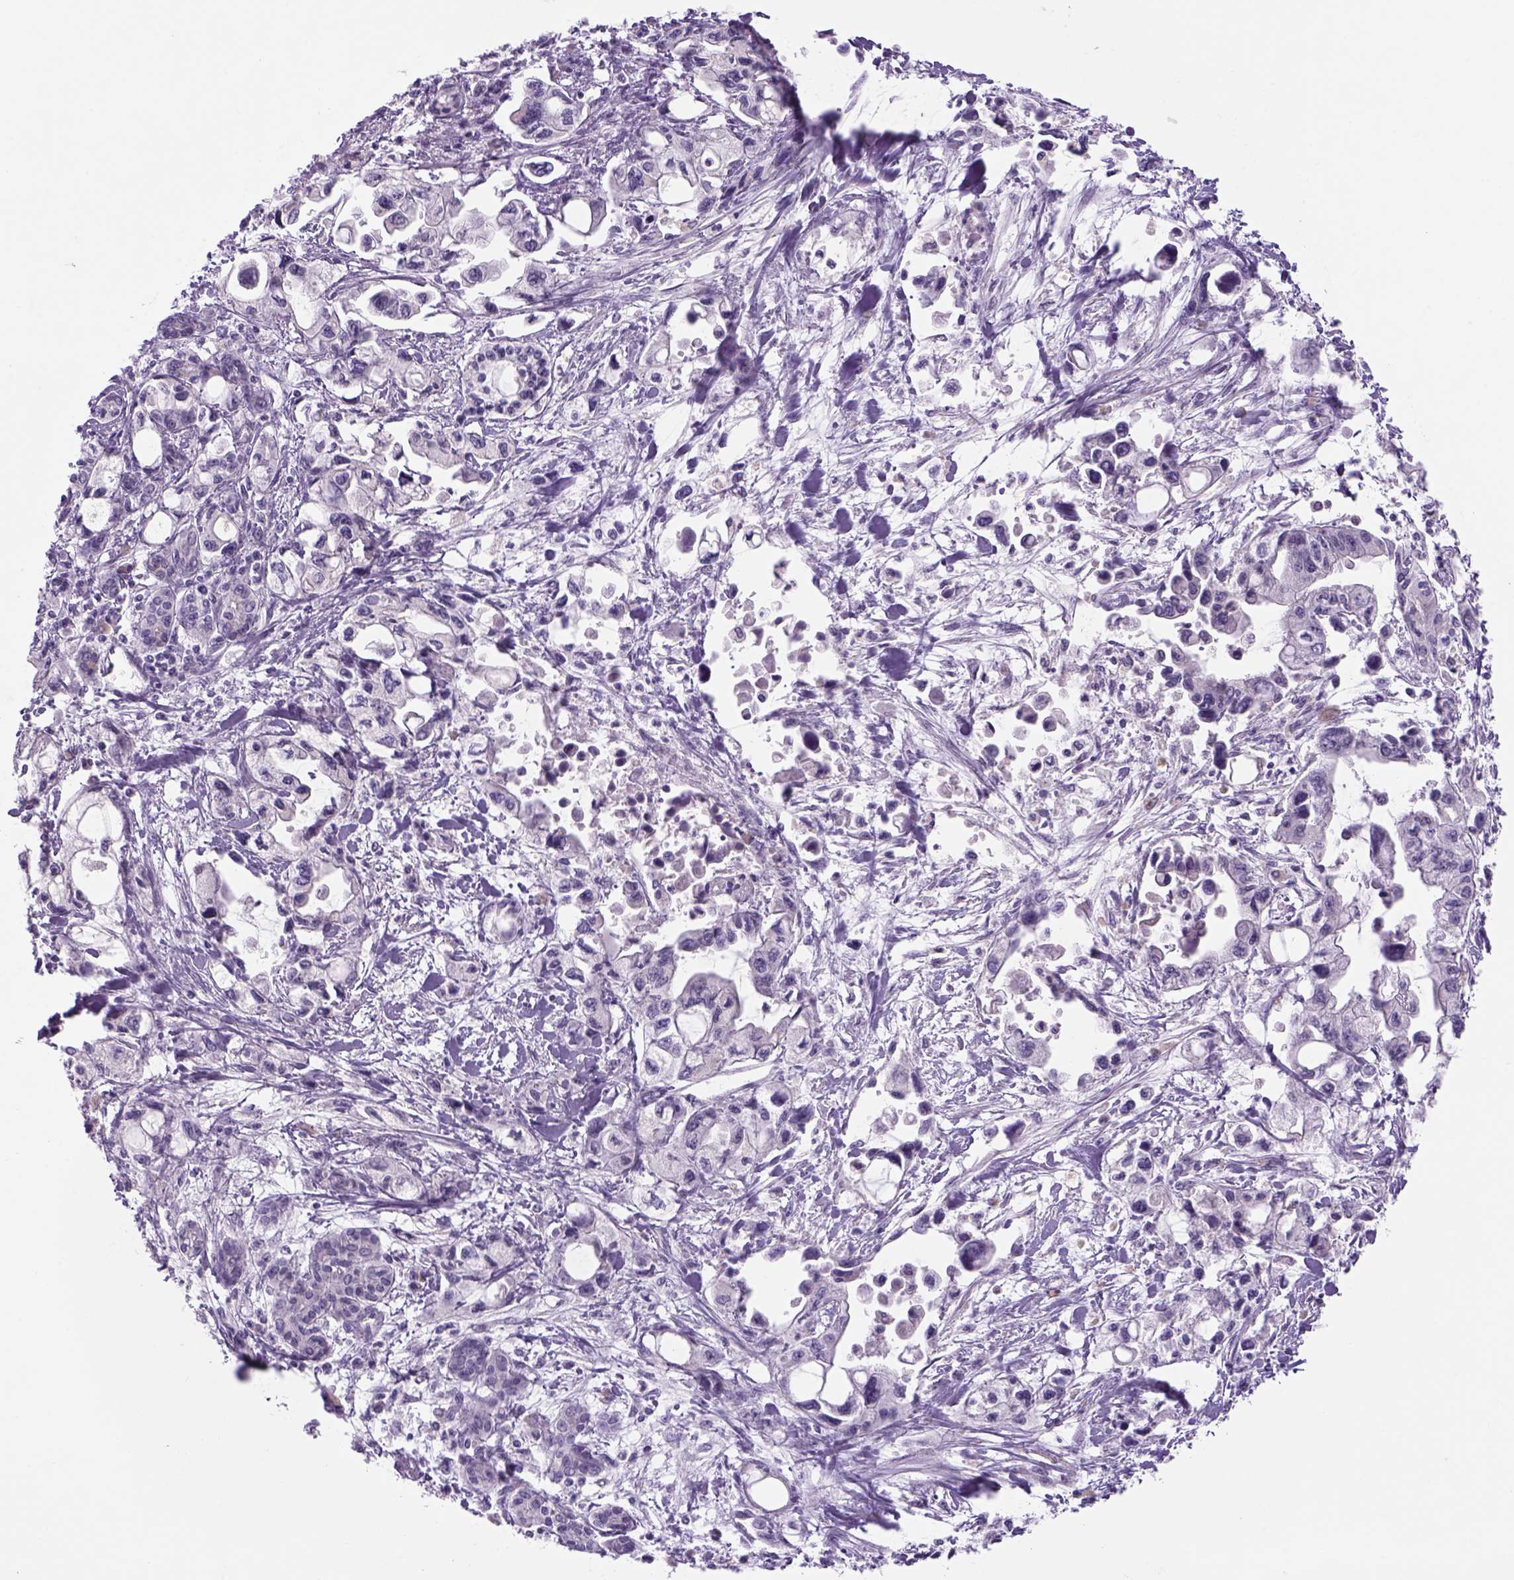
{"staining": {"intensity": "negative", "quantity": "none", "location": "none"}, "tissue": "pancreatic cancer", "cell_type": "Tumor cells", "image_type": "cancer", "snomed": [{"axis": "morphology", "description": "Adenocarcinoma, NOS"}, {"axis": "topography", "description": "Pancreas"}], "caption": "High power microscopy image of an IHC image of adenocarcinoma (pancreatic), revealing no significant staining in tumor cells.", "gene": "DBH", "patient": {"sex": "female", "age": 61}}